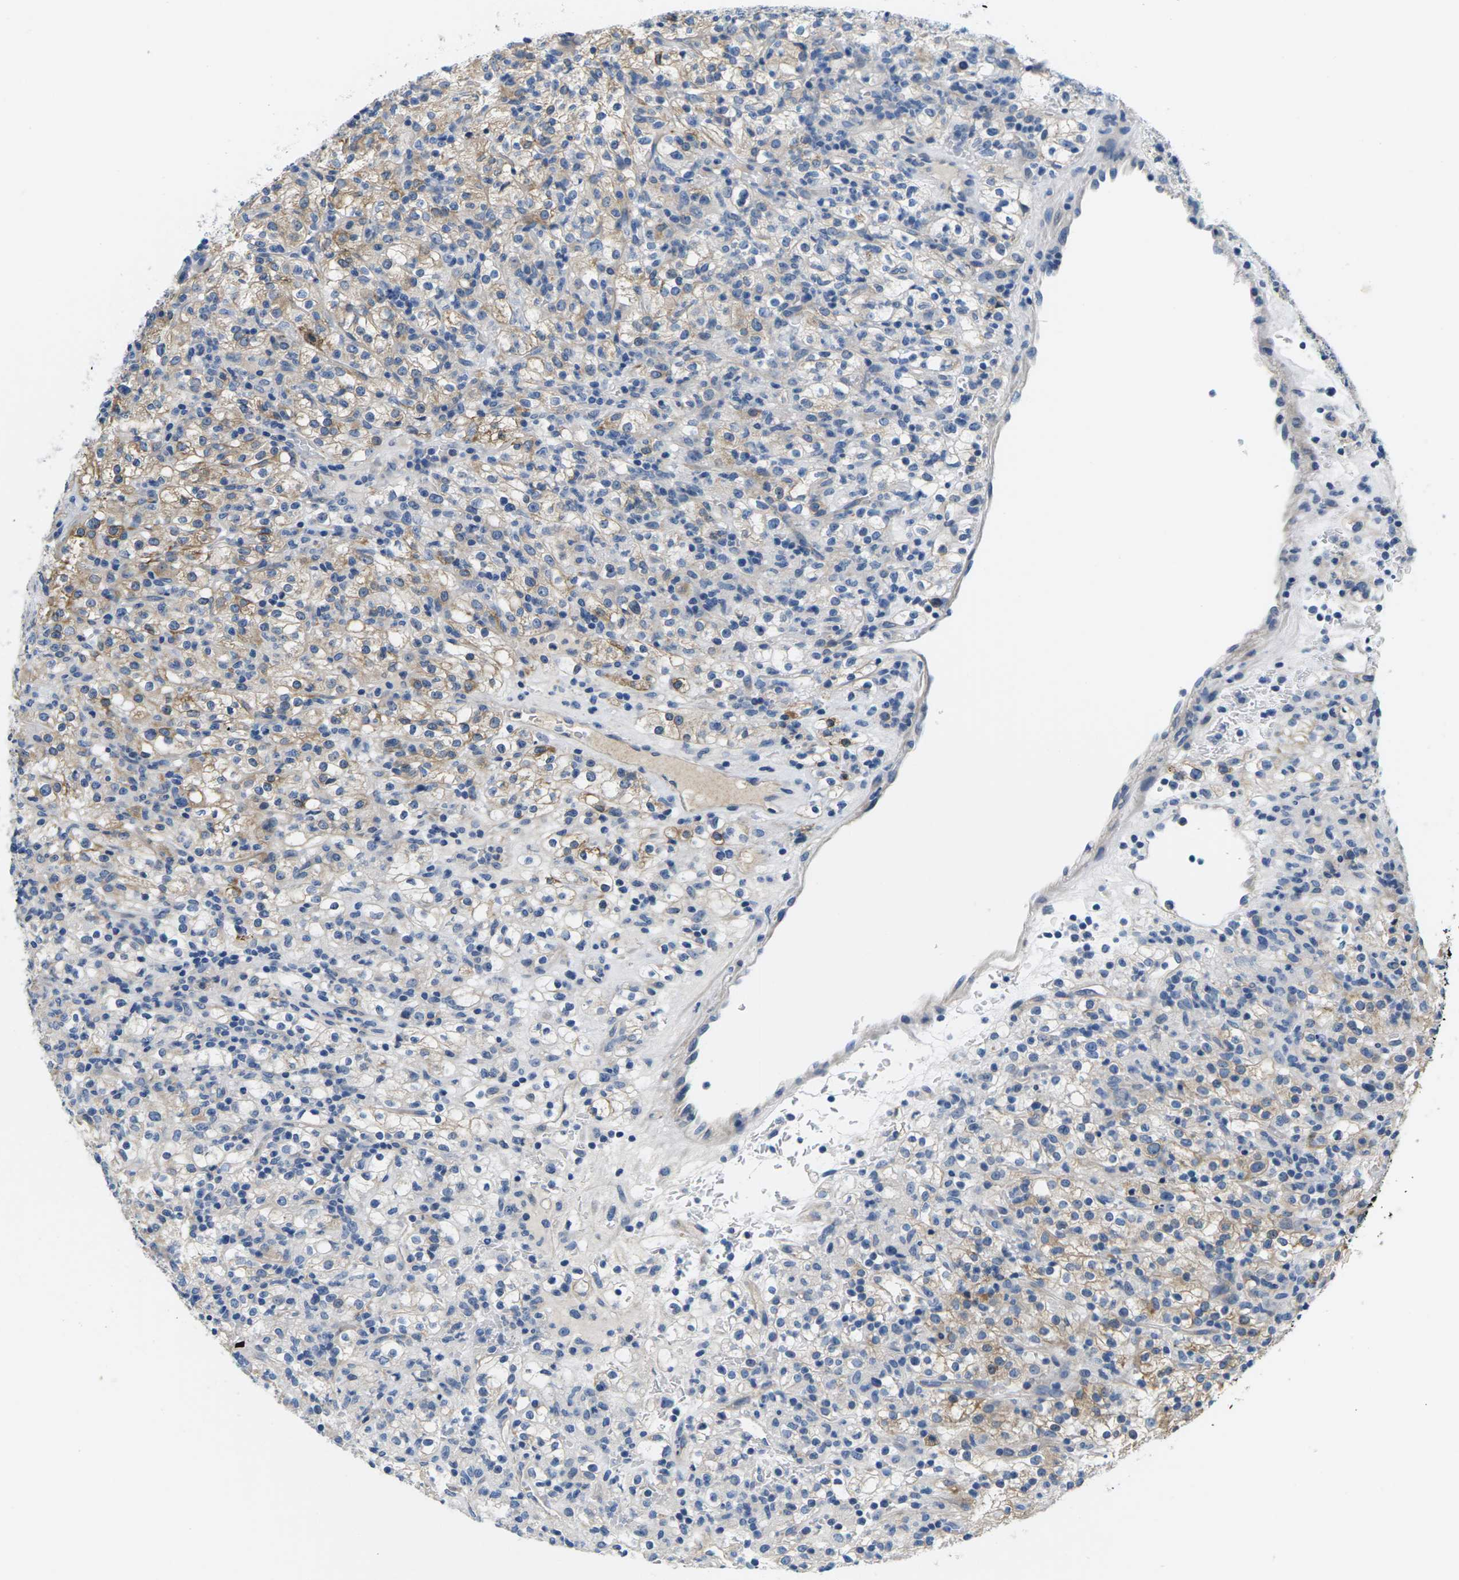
{"staining": {"intensity": "weak", "quantity": "25%-75%", "location": "cytoplasmic/membranous"}, "tissue": "renal cancer", "cell_type": "Tumor cells", "image_type": "cancer", "snomed": [{"axis": "morphology", "description": "Normal tissue, NOS"}, {"axis": "morphology", "description": "Adenocarcinoma, NOS"}, {"axis": "topography", "description": "Kidney"}], "caption": "Protein expression analysis of adenocarcinoma (renal) reveals weak cytoplasmic/membranous positivity in approximately 25%-75% of tumor cells.", "gene": "TSPAN2", "patient": {"sex": "female", "age": 72}}